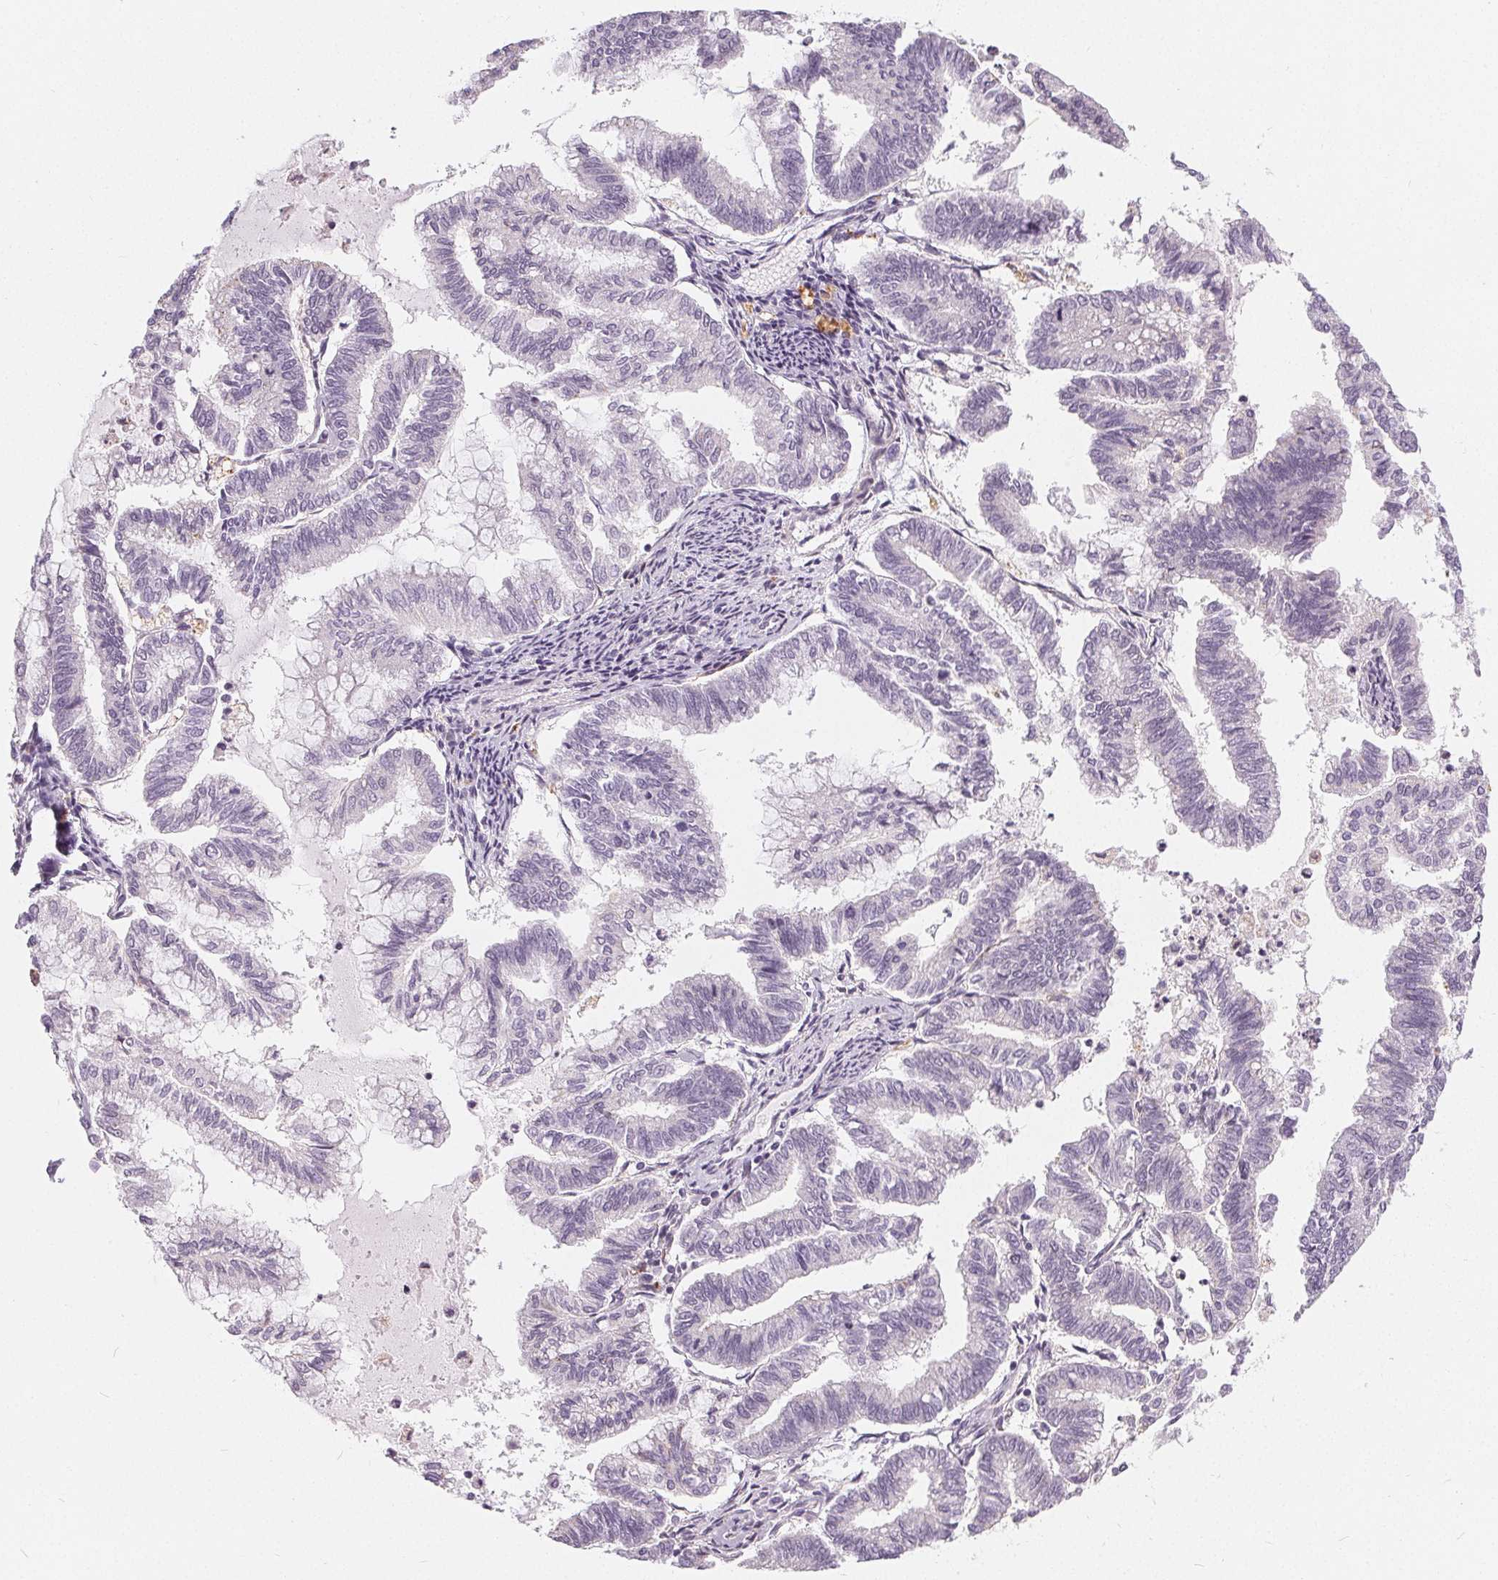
{"staining": {"intensity": "negative", "quantity": "none", "location": "none"}, "tissue": "endometrial cancer", "cell_type": "Tumor cells", "image_type": "cancer", "snomed": [{"axis": "morphology", "description": "Adenocarcinoma, NOS"}, {"axis": "topography", "description": "Endometrium"}], "caption": "Immunohistochemistry histopathology image of human adenocarcinoma (endometrial) stained for a protein (brown), which demonstrates no positivity in tumor cells. (DAB immunohistochemistry, high magnification).", "gene": "HOPX", "patient": {"sex": "female", "age": 79}}